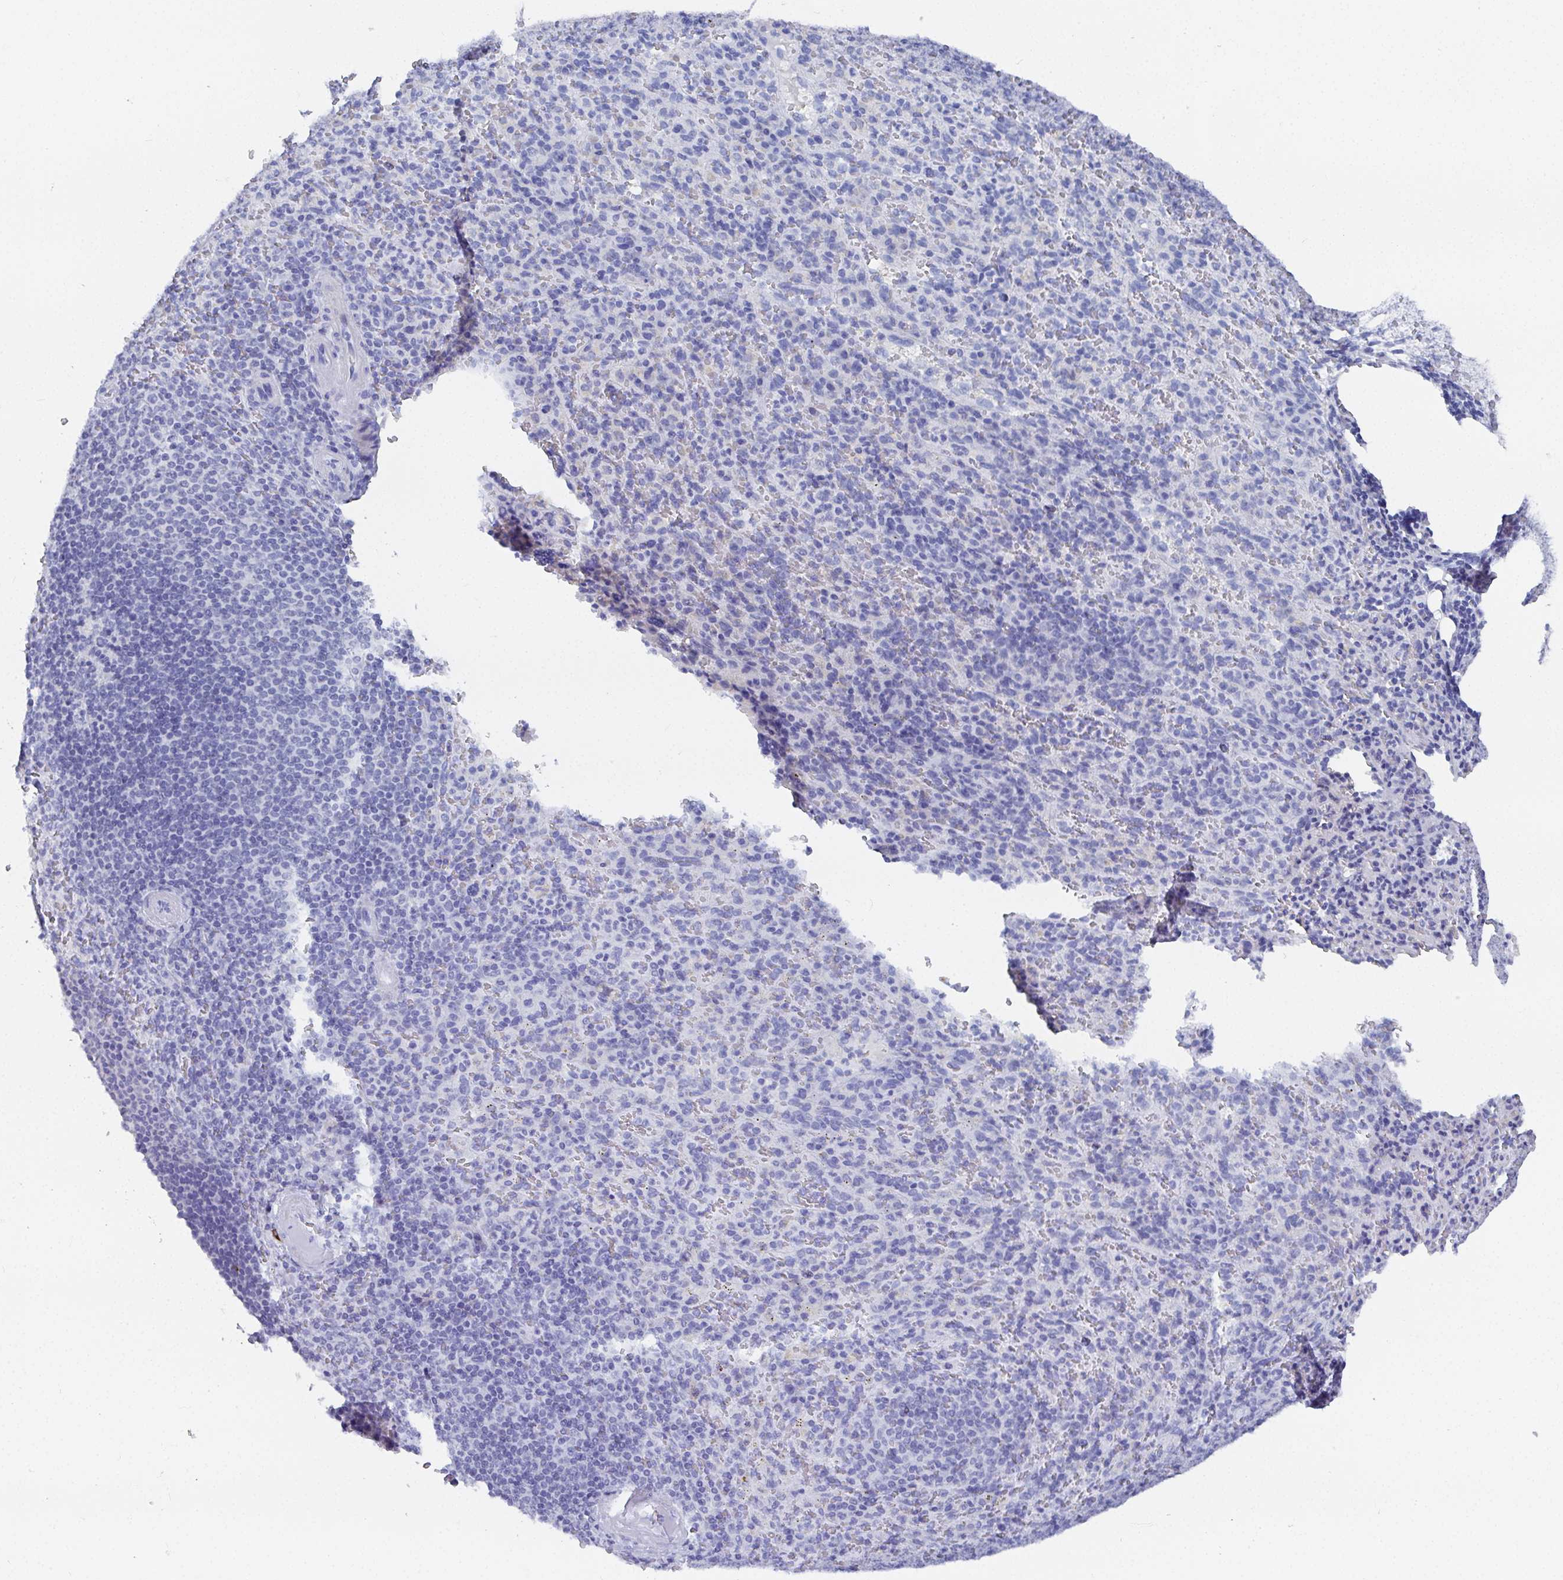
{"staining": {"intensity": "negative", "quantity": "none", "location": "none"}, "tissue": "spleen", "cell_type": "Cells in red pulp", "image_type": "normal", "snomed": [{"axis": "morphology", "description": "Normal tissue, NOS"}, {"axis": "topography", "description": "Spleen"}], "caption": "An immunohistochemistry (IHC) photomicrograph of normal spleen is shown. There is no staining in cells in red pulp of spleen.", "gene": "GRIA1", "patient": {"sex": "male", "age": 57}}